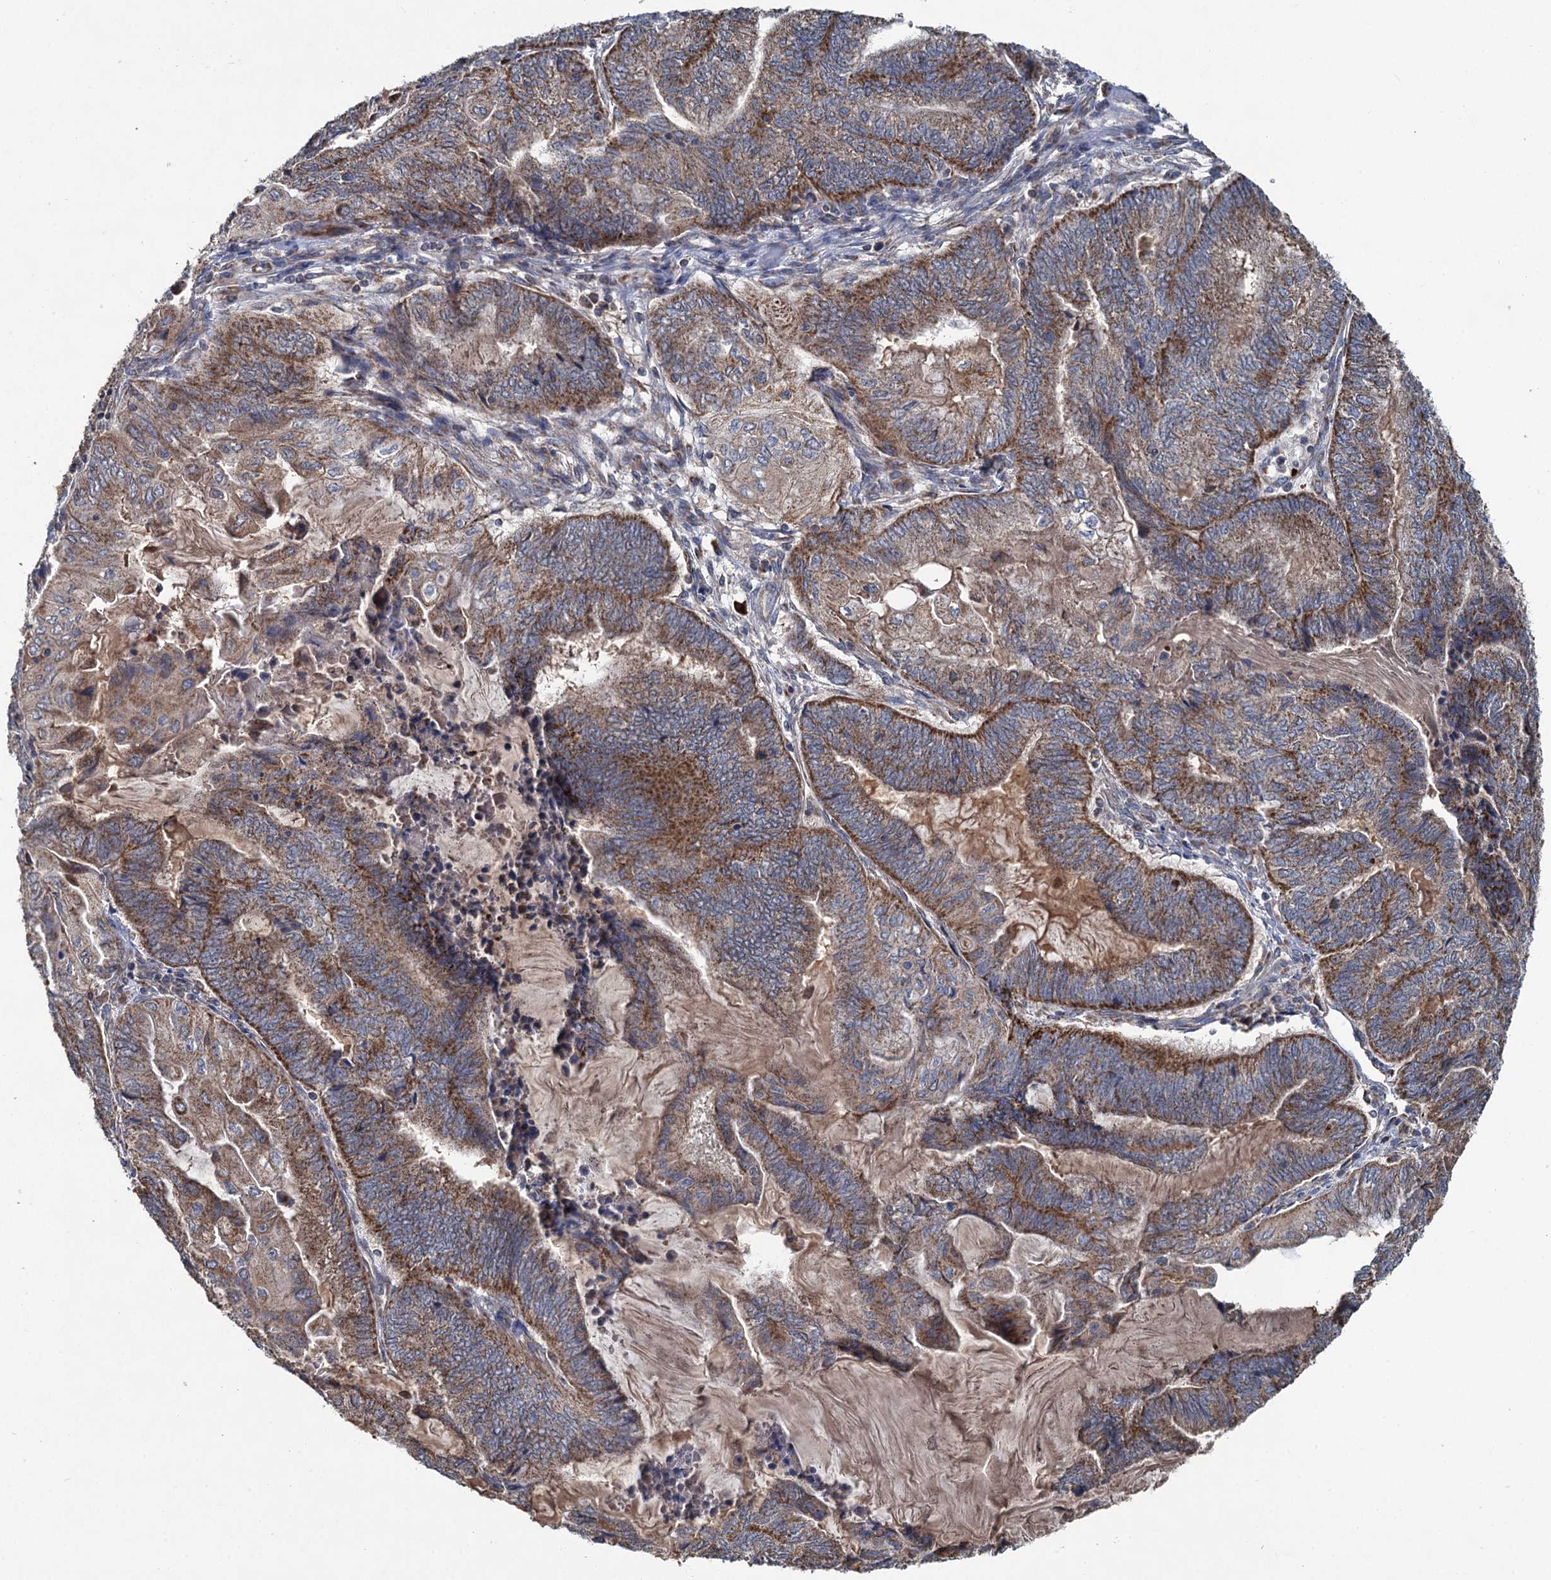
{"staining": {"intensity": "moderate", "quantity": "25%-75%", "location": "cytoplasmic/membranous"}, "tissue": "endometrial cancer", "cell_type": "Tumor cells", "image_type": "cancer", "snomed": [{"axis": "morphology", "description": "Adenocarcinoma, NOS"}, {"axis": "topography", "description": "Uterus"}, {"axis": "topography", "description": "Endometrium"}], "caption": "A photomicrograph of adenocarcinoma (endometrial) stained for a protein shows moderate cytoplasmic/membranous brown staining in tumor cells. Immunohistochemistry (ihc) stains the protein in brown and the nuclei are stained blue.", "gene": "METTL4", "patient": {"sex": "female", "age": 70}}